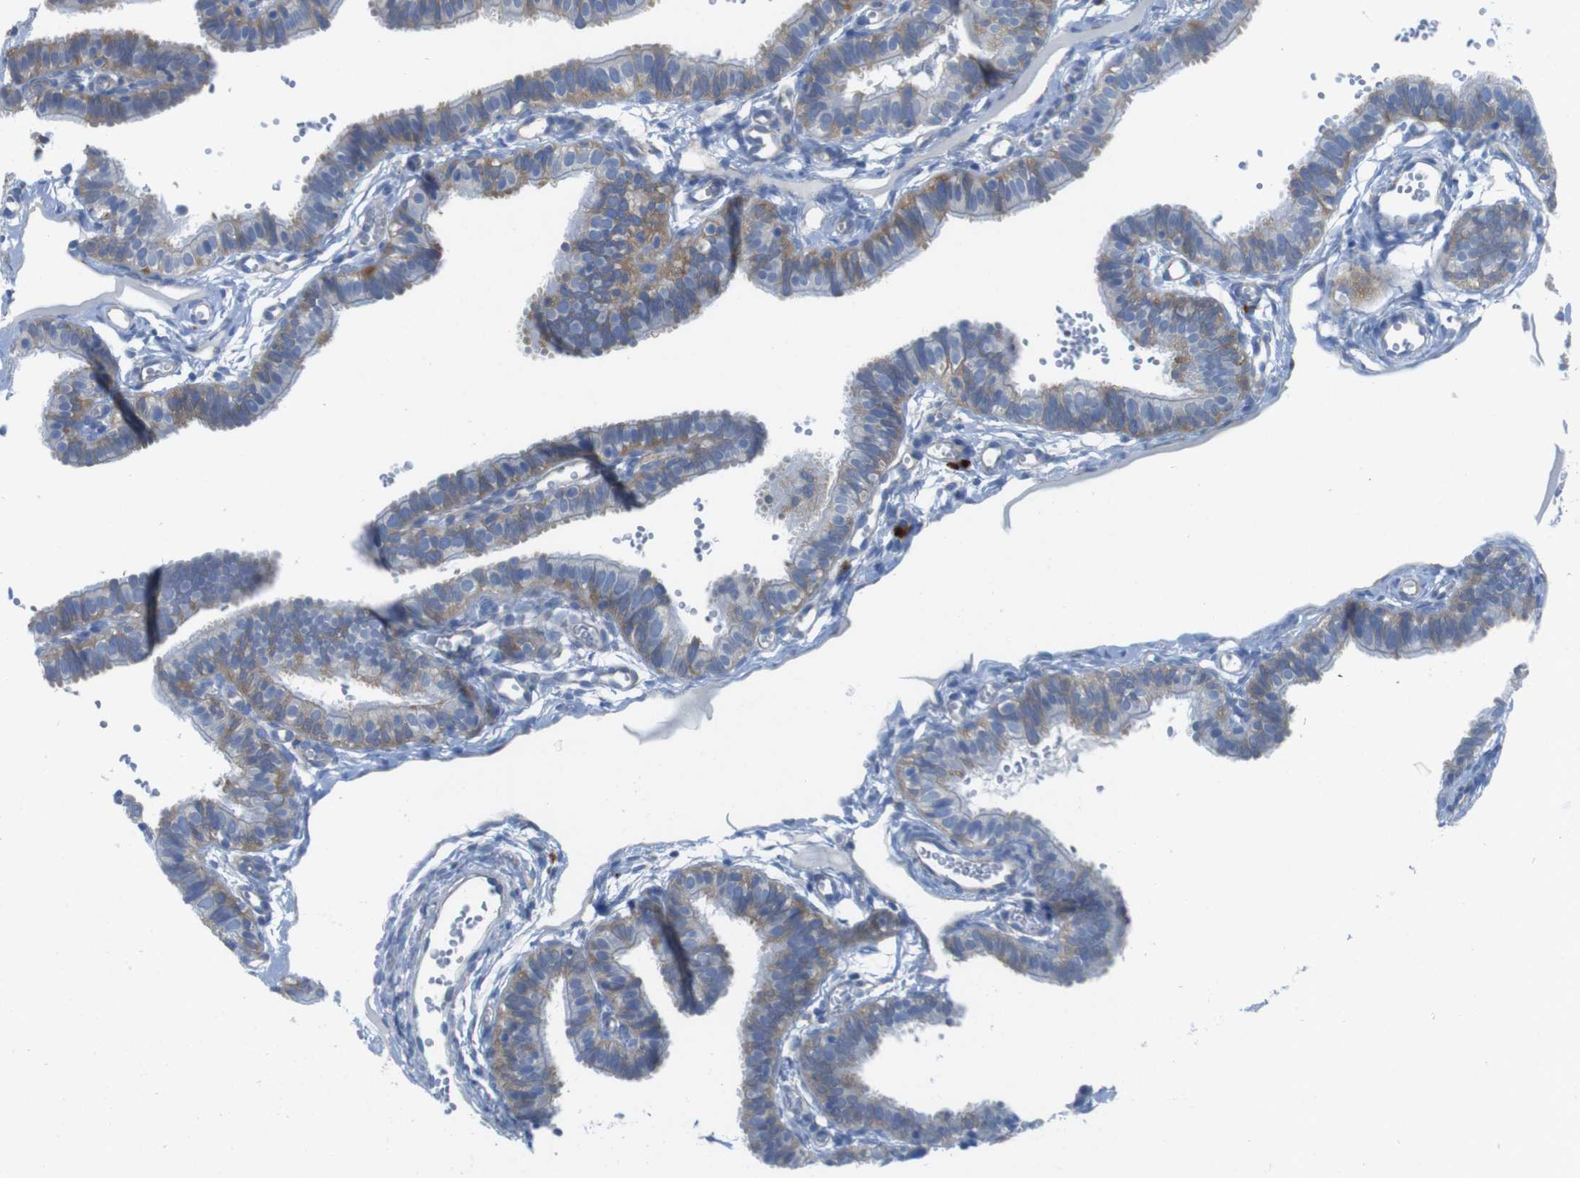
{"staining": {"intensity": "moderate", "quantity": ">75%", "location": "cytoplasmic/membranous"}, "tissue": "fallopian tube", "cell_type": "Glandular cells", "image_type": "normal", "snomed": [{"axis": "morphology", "description": "Normal tissue, NOS"}, {"axis": "topography", "description": "Fallopian tube"}, {"axis": "topography", "description": "Placenta"}], "caption": "The micrograph exhibits staining of normal fallopian tube, revealing moderate cytoplasmic/membranous protein staining (brown color) within glandular cells. (Brightfield microscopy of DAB IHC at high magnification).", "gene": "TMEM234", "patient": {"sex": "female", "age": 34}}